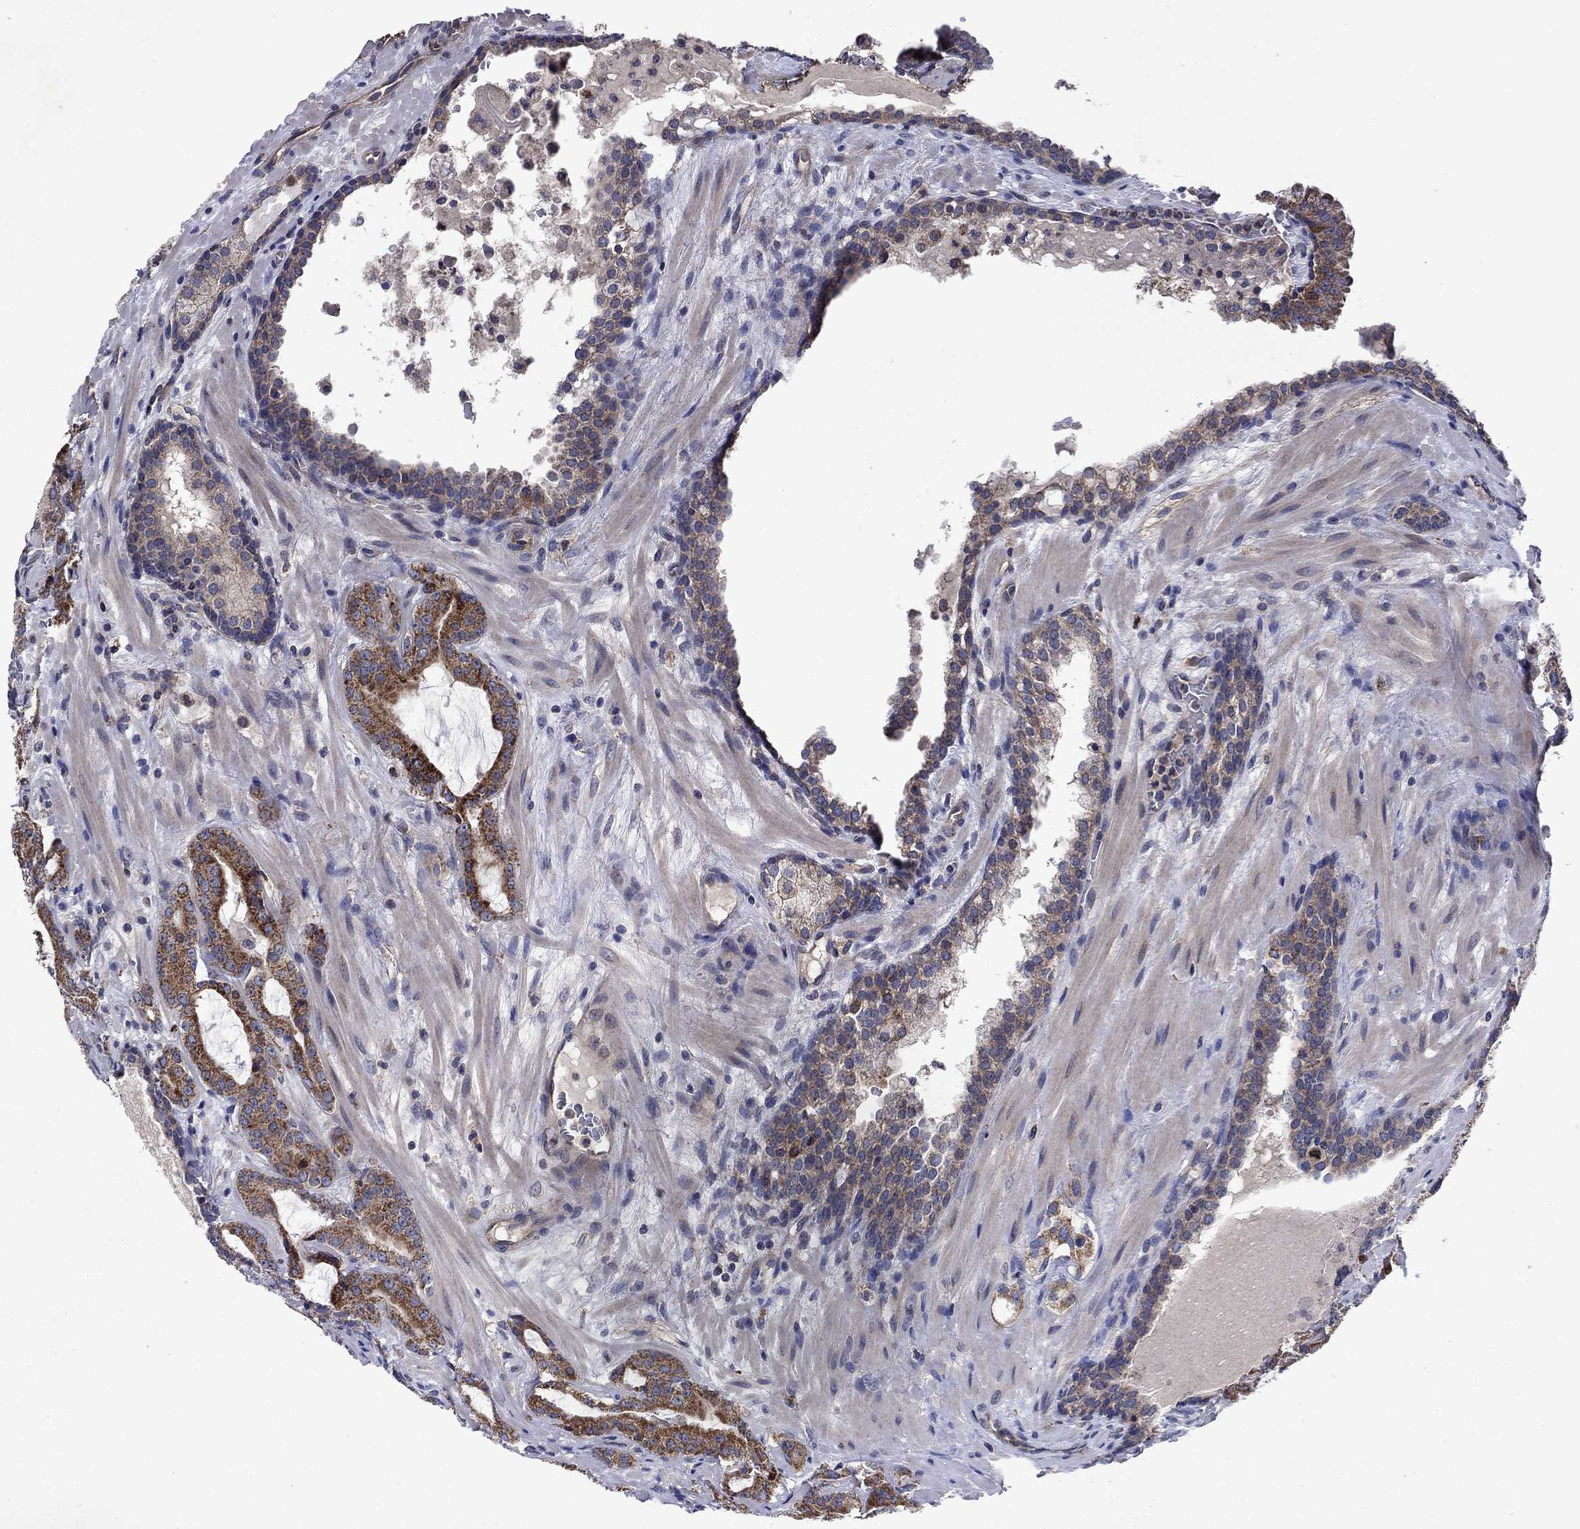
{"staining": {"intensity": "strong", "quantity": ">75%", "location": "cytoplasmic/membranous"}, "tissue": "prostate cancer", "cell_type": "Tumor cells", "image_type": "cancer", "snomed": [{"axis": "morphology", "description": "Adenocarcinoma, NOS"}, {"axis": "topography", "description": "Prostate"}], "caption": "Tumor cells exhibit strong cytoplasmic/membranous positivity in approximately >75% of cells in adenocarcinoma (prostate). The staining is performed using DAB brown chromogen to label protein expression. The nuclei are counter-stained blue using hematoxylin.", "gene": "KIF22", "patient": {"sex": "male", "age": 69}}